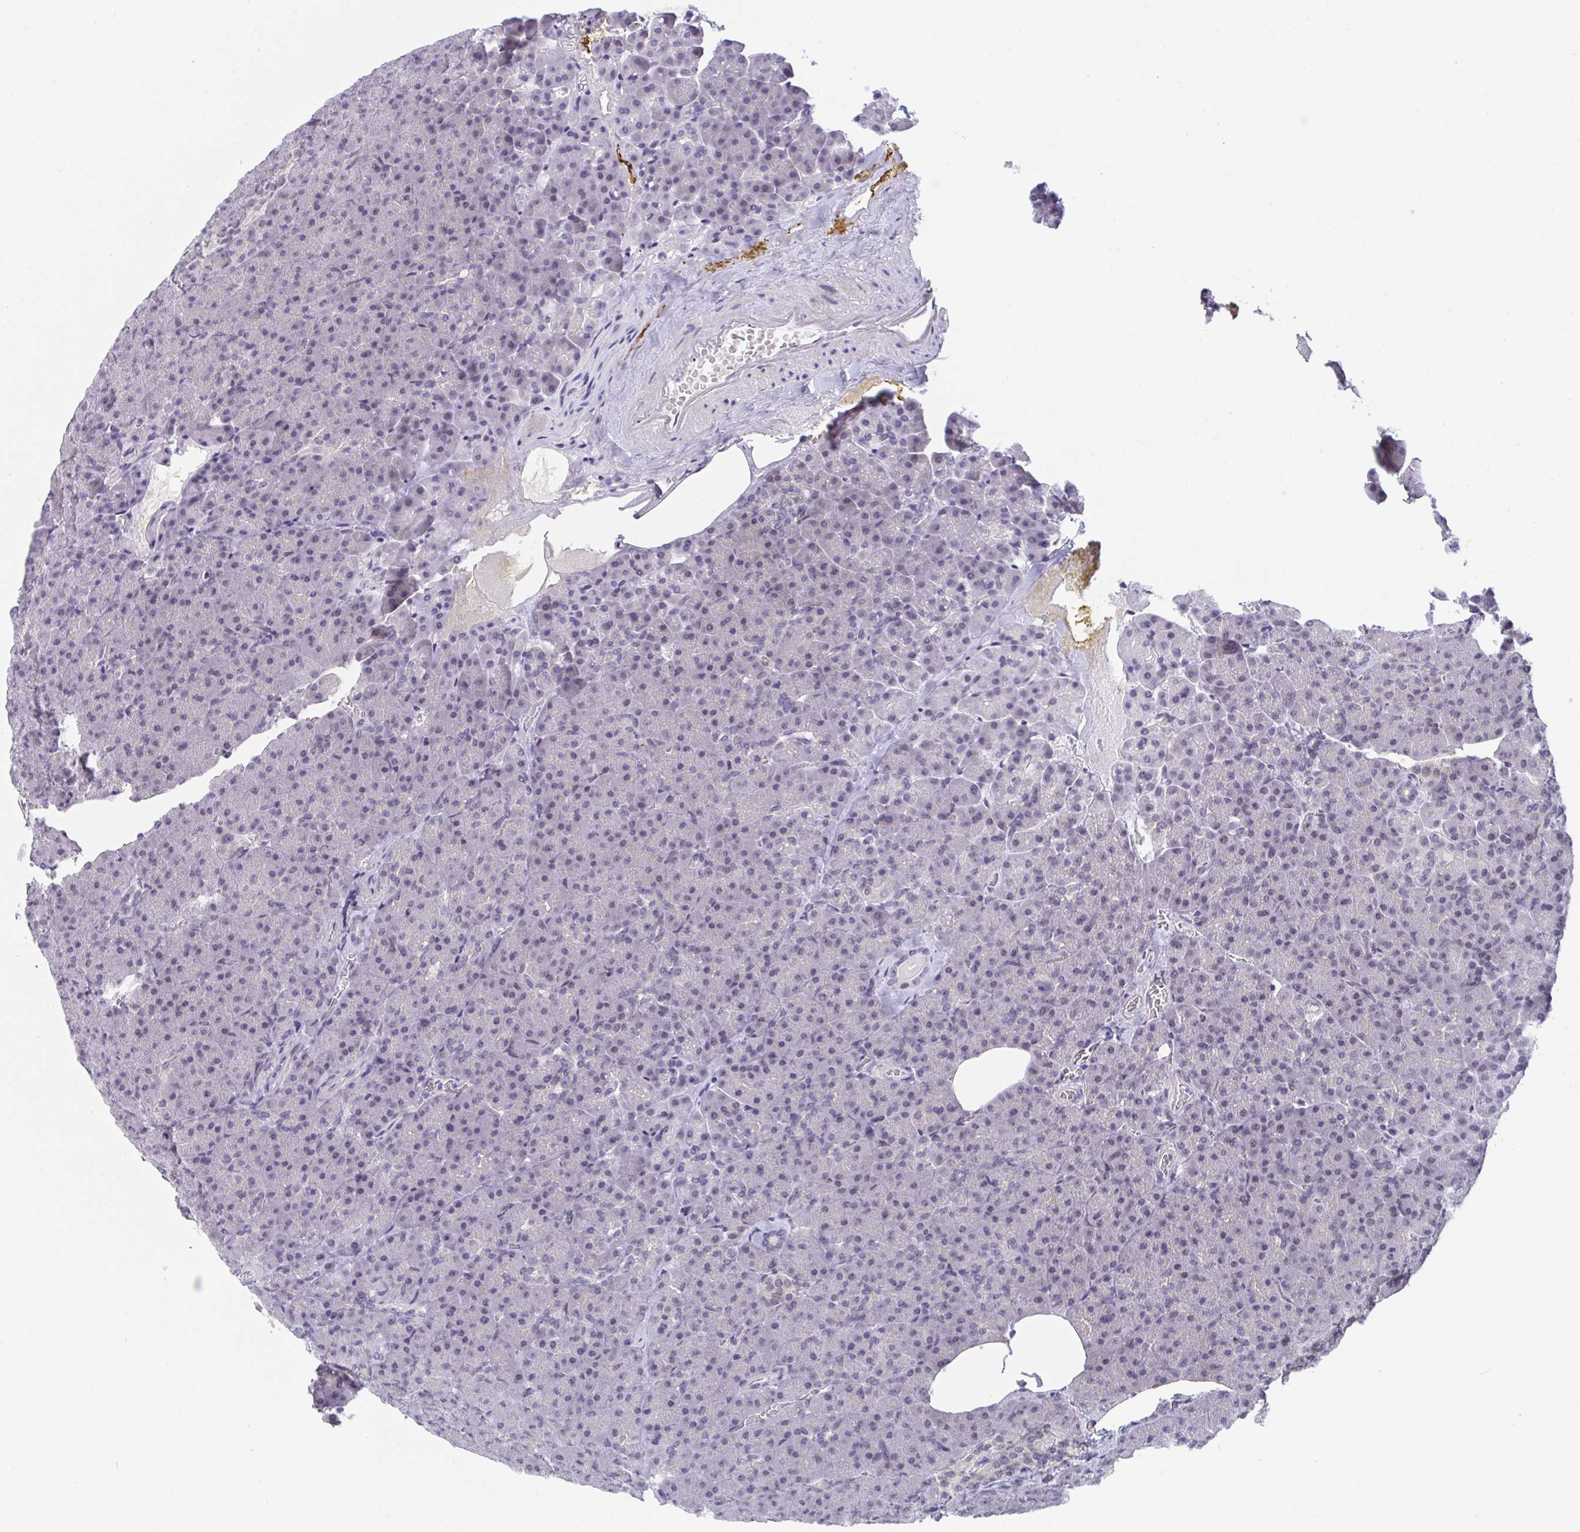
{"staining": {"intensity": "moderate", "quantity": "<25%", "location": "cytoplasmic/membranous,nuclear"}, "tissue": "pancreas", "cell_type": "Exocrine glandular cells", "image_type": "normal", "snomed": [{"axis": "morphology", "description": "Normal tissue, NOS"}, {"axis": "topography", "description": "Pancreas"}], "caption": "Pancreas stained with immunohistochemistry exhibits moderate cytoplasmic/membranous,nuclear positivity in about <25% of exocrine glandular cells.", "gene": "BMAL2", "patient": {"sex": "female", "age": 74}}